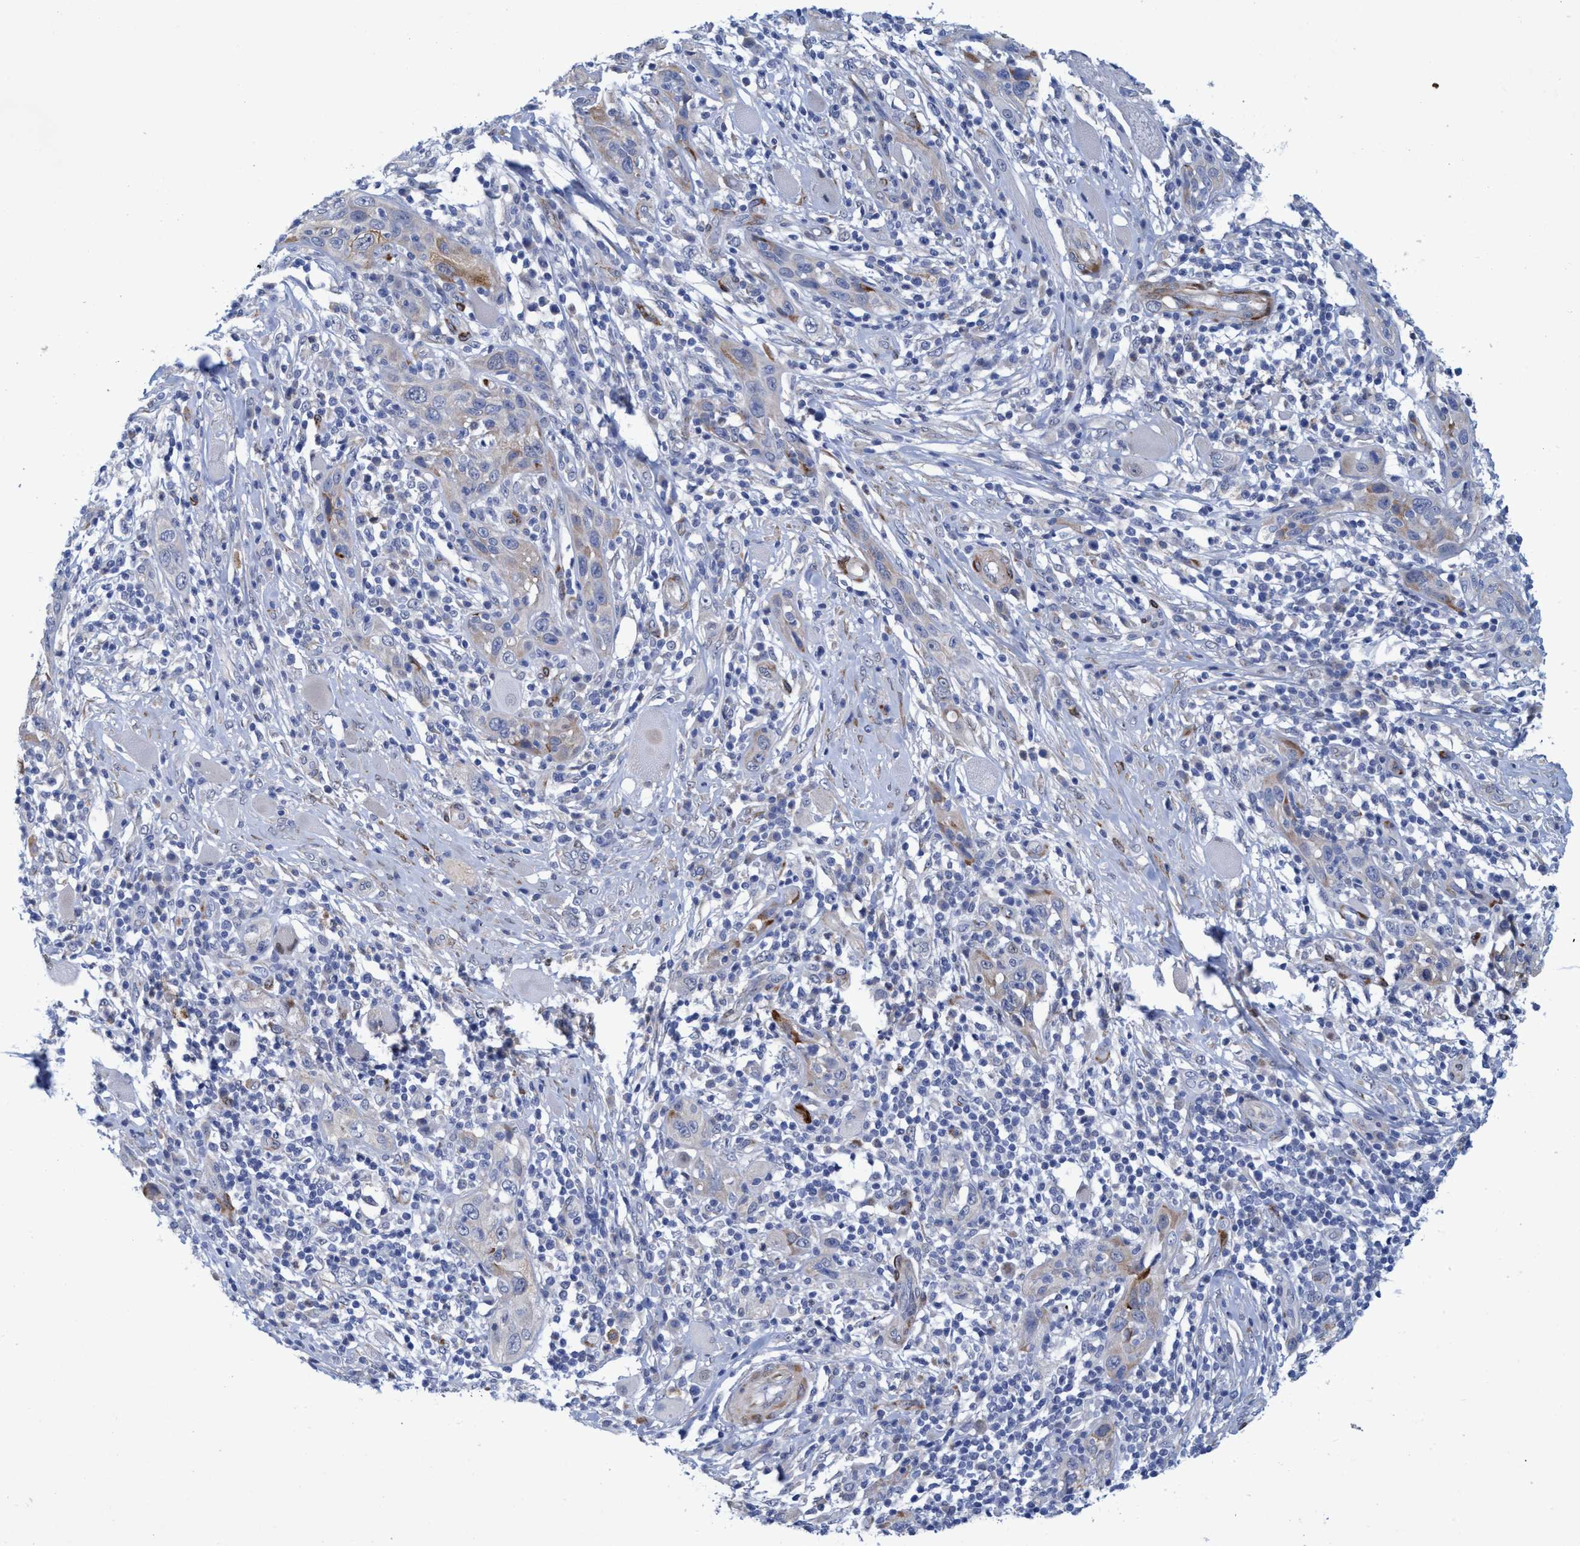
{"staining": {"intensity": "negative", "quantity": "none", "location": "none"}, "tissue": "skin cancer", "cell_type": "Tumor cells", "image_type": "cancer", "snomed": [{"axis": "morphology", "description": "Squamous cell carcinoma, NOS"}, {"axis": "topography", "description": "Skin"}], "caption": "Tumor cells are negative for protein expression in human skin cancer.", "gene": "SLC43A2", "patient": {"sex": "female", "age": 88}}